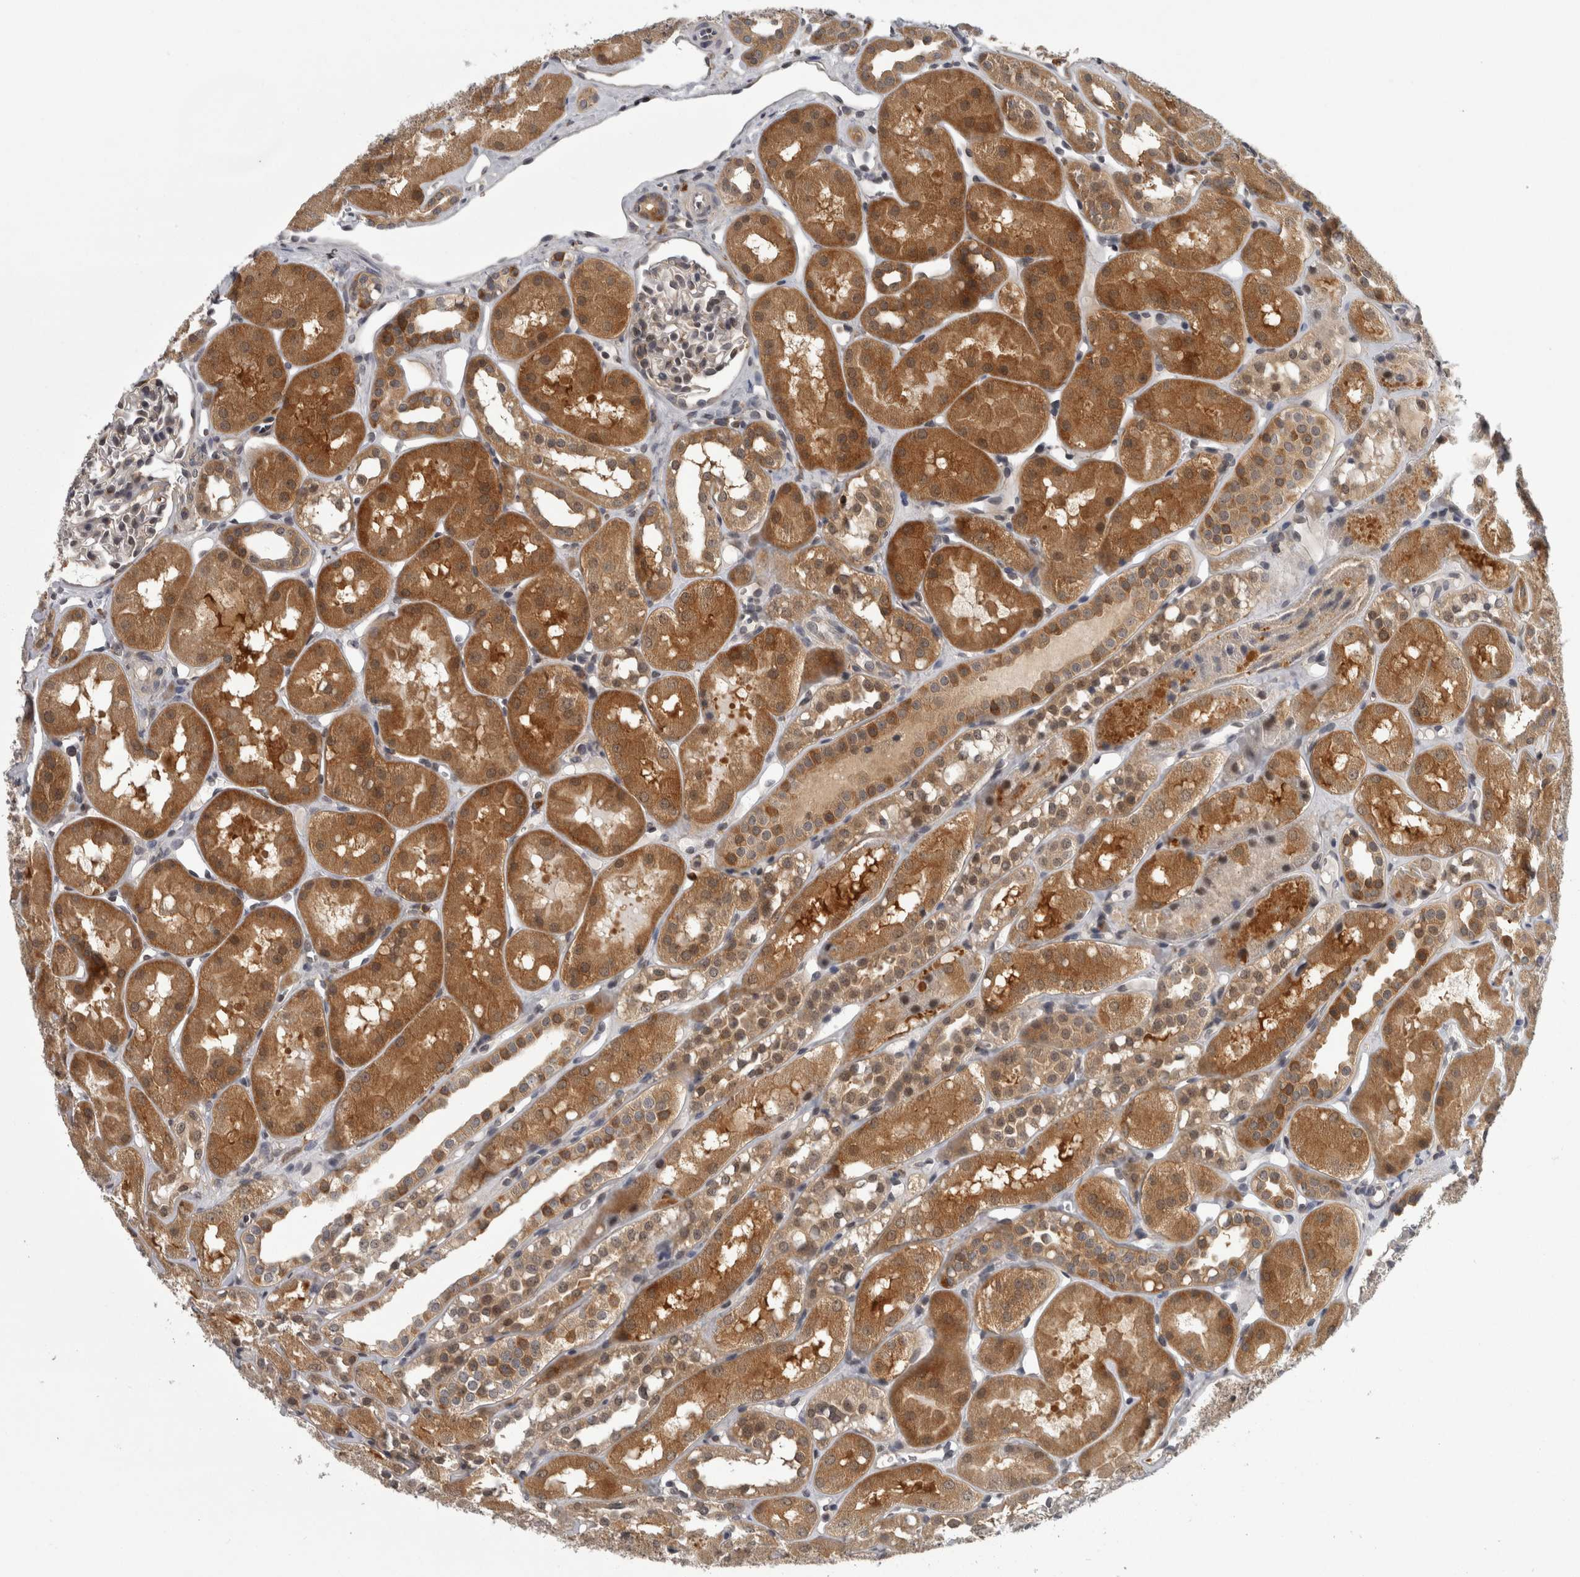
{"staining": {"intensity": "moderate", "quantity": "<25%", "location": "cytoplasmic/membranous,nuclear"}, "tissue": "kidney", "cell_type": "Cells in glomeruli", "image_type": "normal", "snomed": [{"axis": "morphology", "description": "Normal tissue, NOS"}, {"axis": "topography", "description": "Kidney"}], "caption": "IHC (DAB (3,3'-diaminobenzidine)) staining of normal human kidney demonstrates moderate cytoplasmic/membranous,nuclear protein expression in about <25% of cells in glomeruli.", "gene": "CACYBP", "patient": {"sex": "male", "age": 16}}